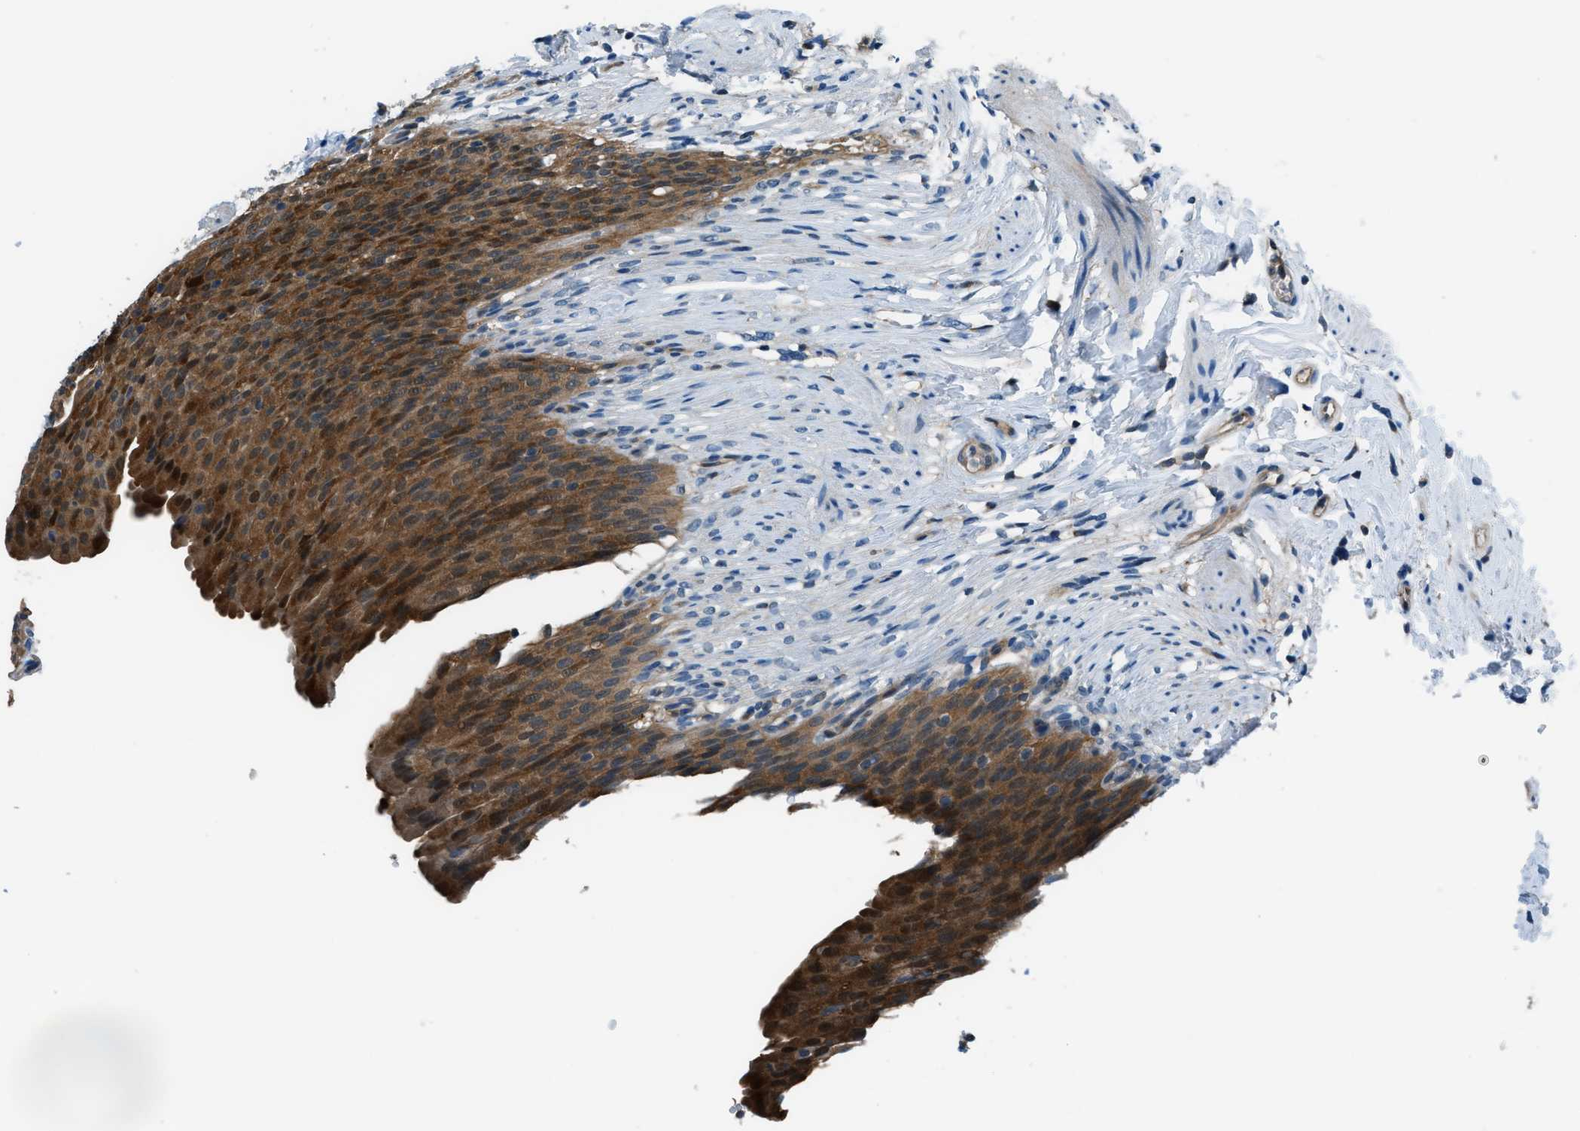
{"staining": {"intensity": "moderate", "quantity": ">75%", "location": "cytoplasmic/membranous,nuclear"}, "tissue": "urinary bladder", "cell_type": "Urothelial cells", "image_type": "normal", "snomed": [{"axis": "morphology", "description": "Normal tissue, NOS"}, {"axis": "topography", "description": "Urinary bladder"}], "caption": "Moderate cytoplasmic/membranous,nuclear protein positivity is appreciated in about >75% of urothelial cells in urinary bladder.", "gene": "HEBP2", "patient": {"sex": "female", "age": 79}}